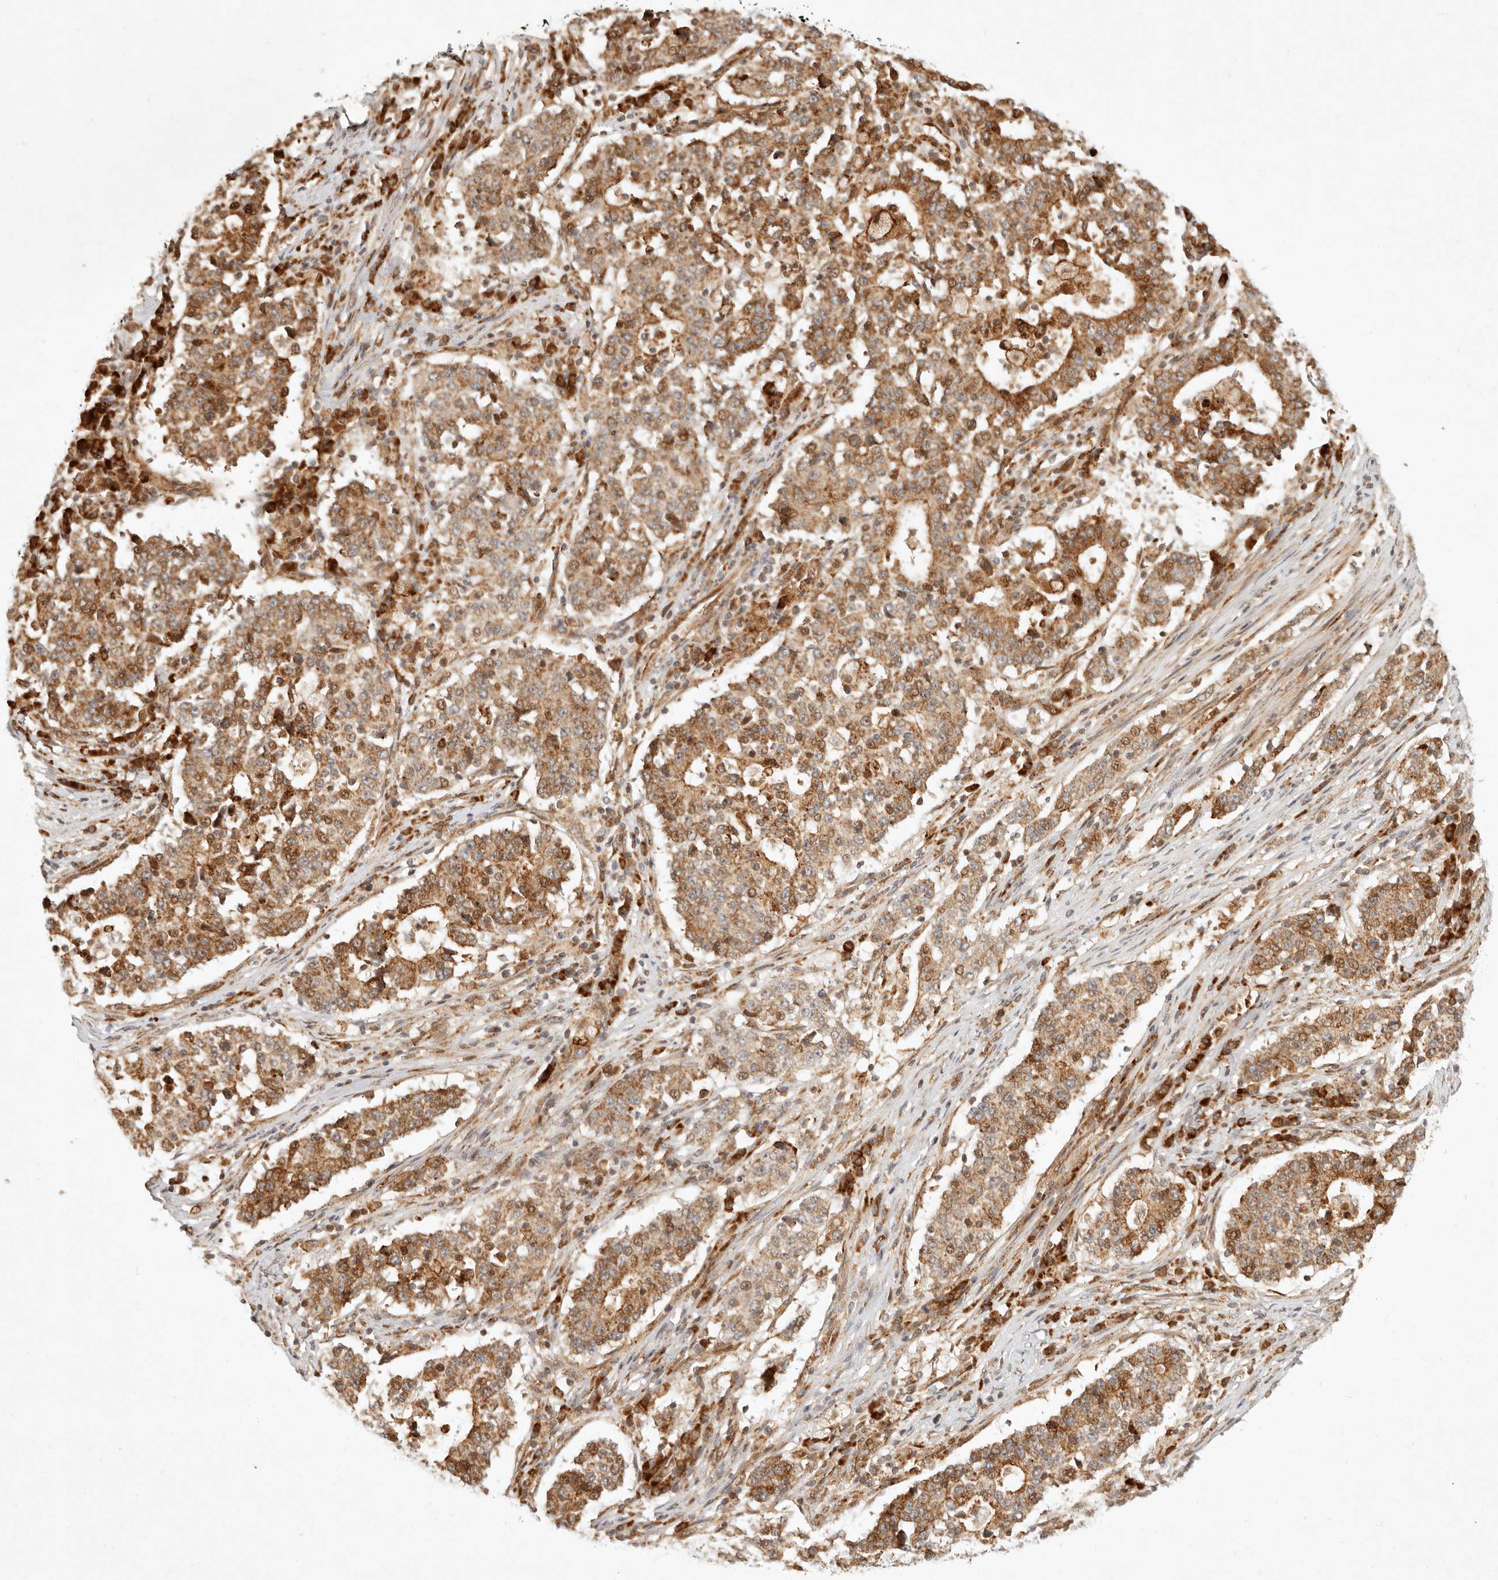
{"staining": {"intensity": "moderate", "quantity": ">75%", "location": "cytoplasmic/membranous"}, "tissue": "stomach cancer", "cell_type": "Tumor cells", "image_type": "cancer", "snomed": [{"axis": "morphology", "description": "Adenocarcinoma, NOS"}, {"axis": "topography", "description": "Stomach"}], "caption": "High-magnification brightfield microscopy of stomach cancer (adenocarcinoma) stained with DAB (brown) and counterstained with hematoxylin (blue). tumor cells exhibit moderate cytoplasmic/membranous expression is identified in approximately>75% of cells.", "gene": "KLHL38", "patient": {"sex": "male", "age": 59}}